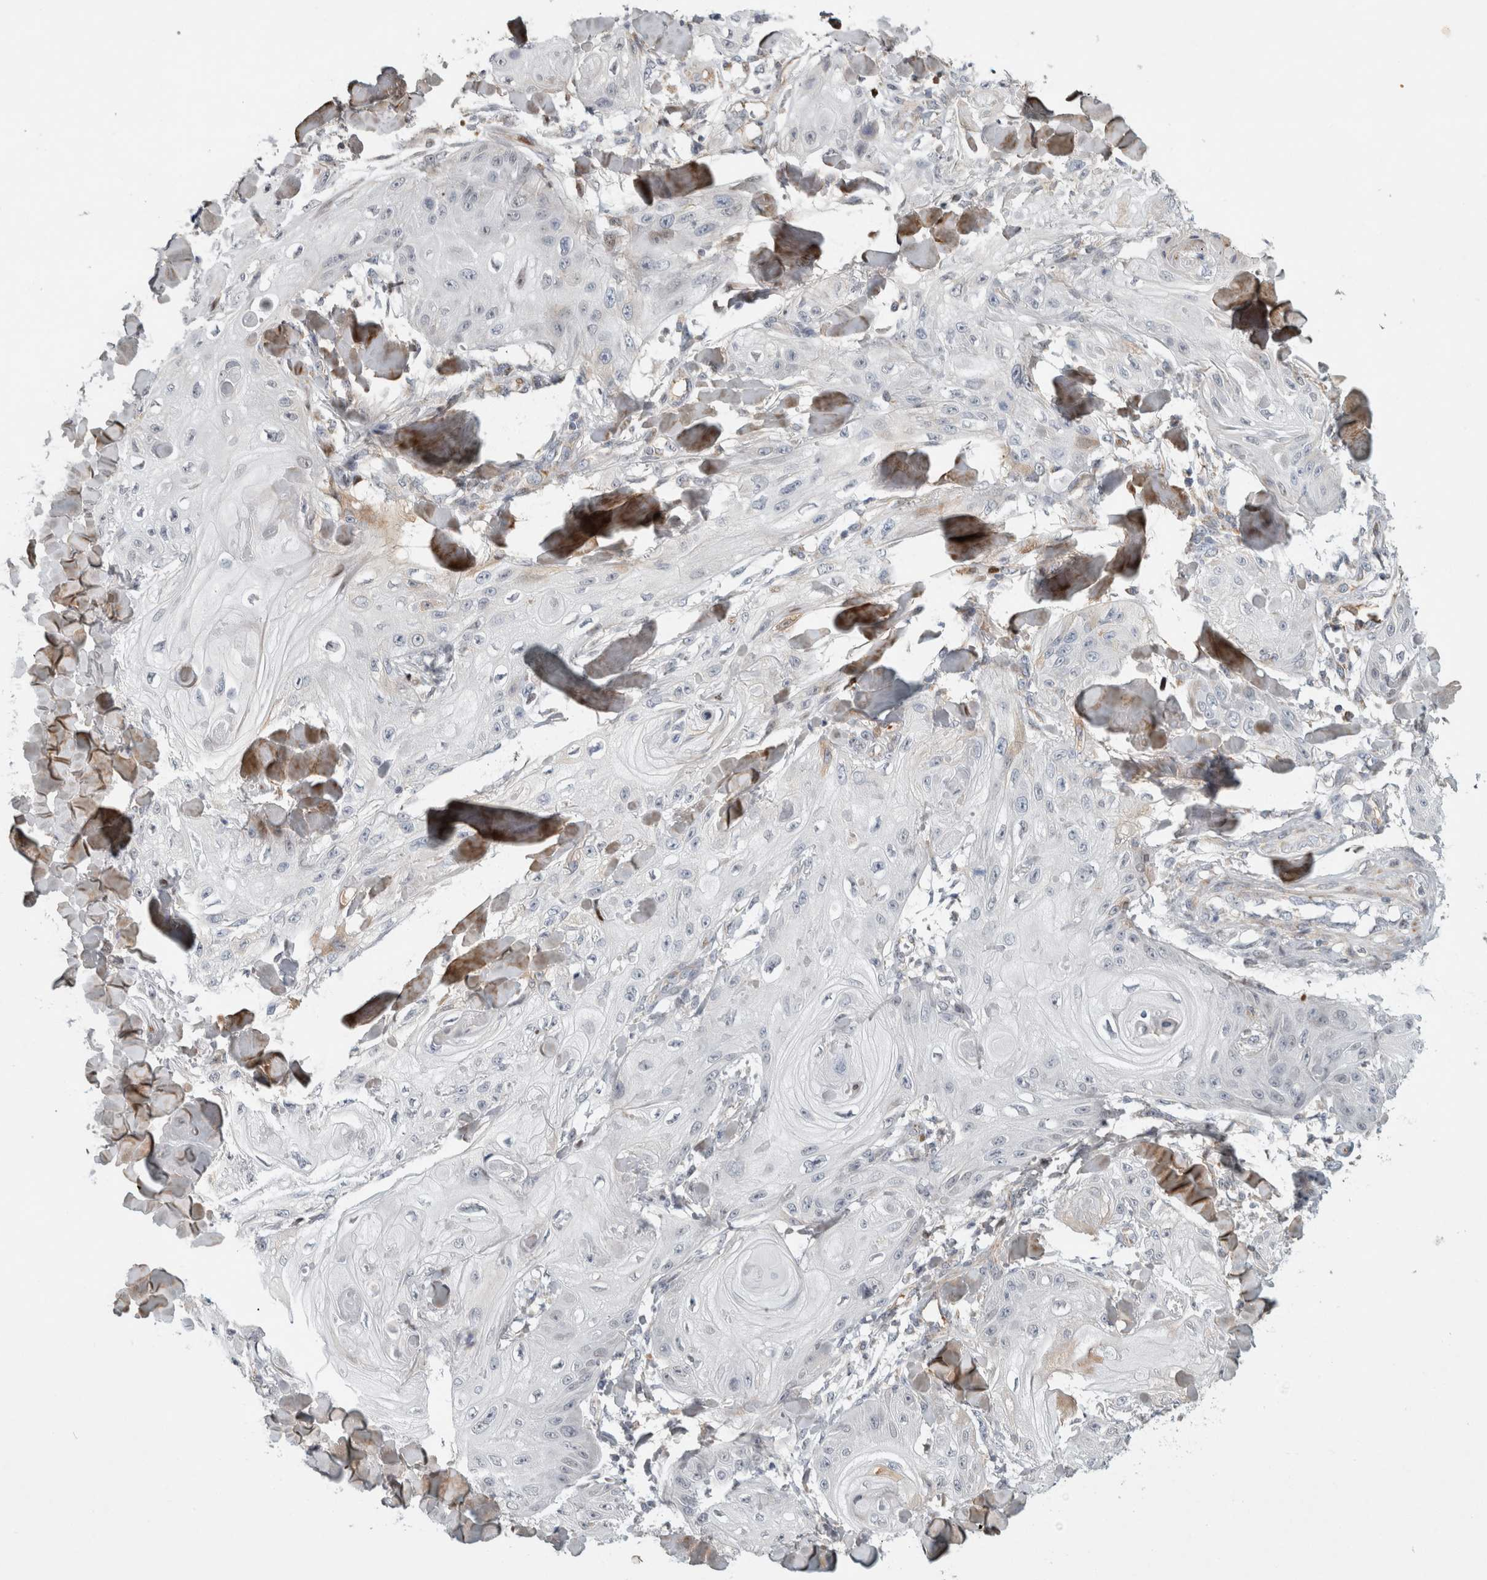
{"staining": {"intensity": "negative", "quantity": "none", "location": "none"}, "tissue": "skin cancer", "cell_type": "Tumor cells", "image_type": "cancer", "snomed": [{"axis": "morphology", "description": "Squamous cell carcinoma, NOS"}, {"axis": "topography", "description": "Skin"}], "caption": "This is an immunohistochemistry (IHC) photomicrograph of human skin squamous cell carcinoma. There is no positivity in tumor cells.", "gene": "RBM48", "patient": {"sex": "male", "age": 74}}